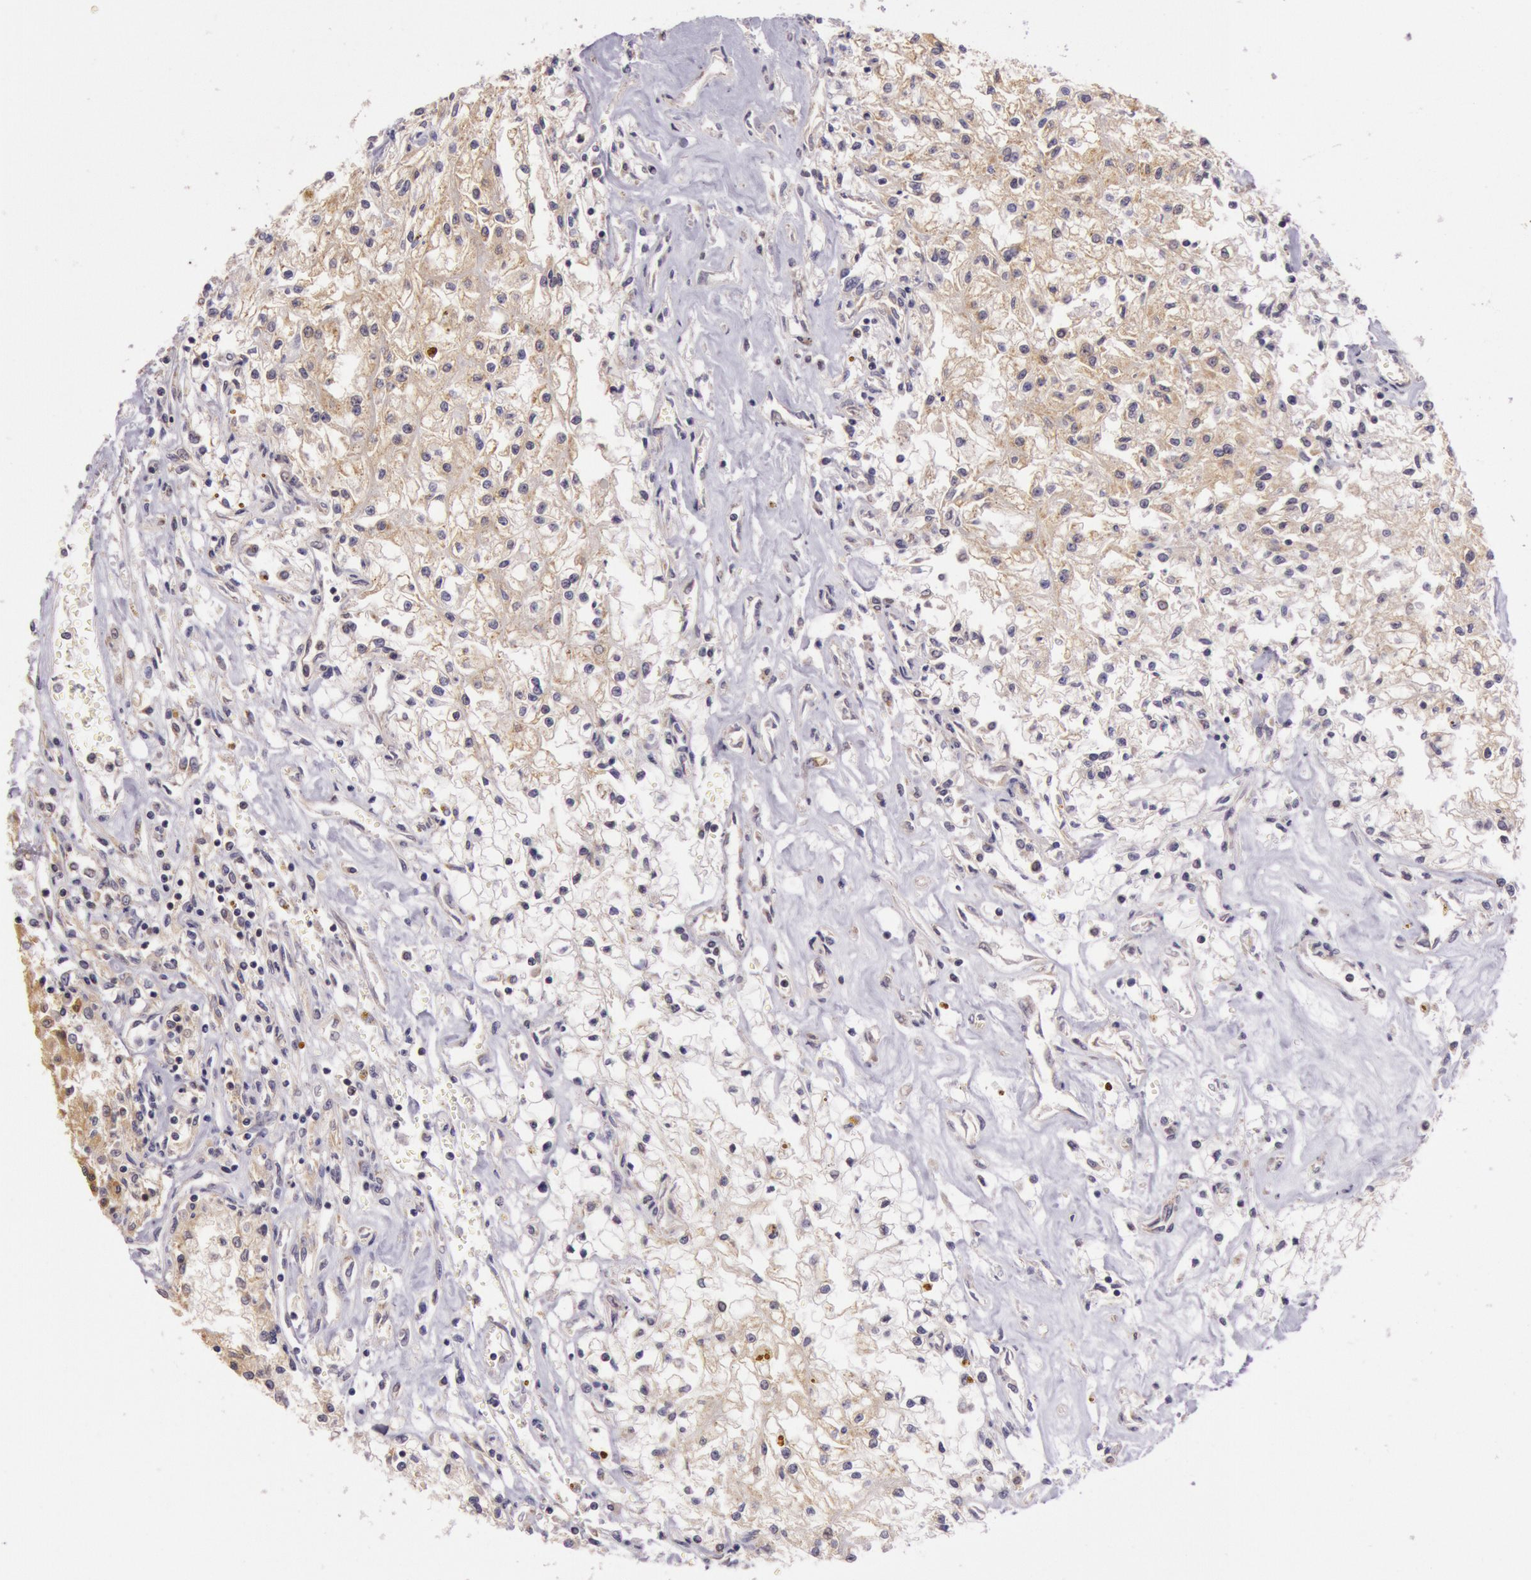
{"staining": {"intensity": "moderate", "quantity": ">75%", "location": "cytoplasmic/membranous"}, "tissue": "renal cancer", "cell_type": "Tumor cells", "image_type": "cancer", "snomed": [{"axis": "morphology", "description": "Adenocarcinoma, NOS"}, {"axis": "topography", "description": "Kidney"}], "caption": "This photomicrograph reveals immunohistochemistry (IHC) staining of adenocarcinoma (renal), with medium moderate cytoplasmic/membranous positivity in about >75% of tumor cells.", "gene": "CDK16", "patient": {"sex": "male", "age": 78}}